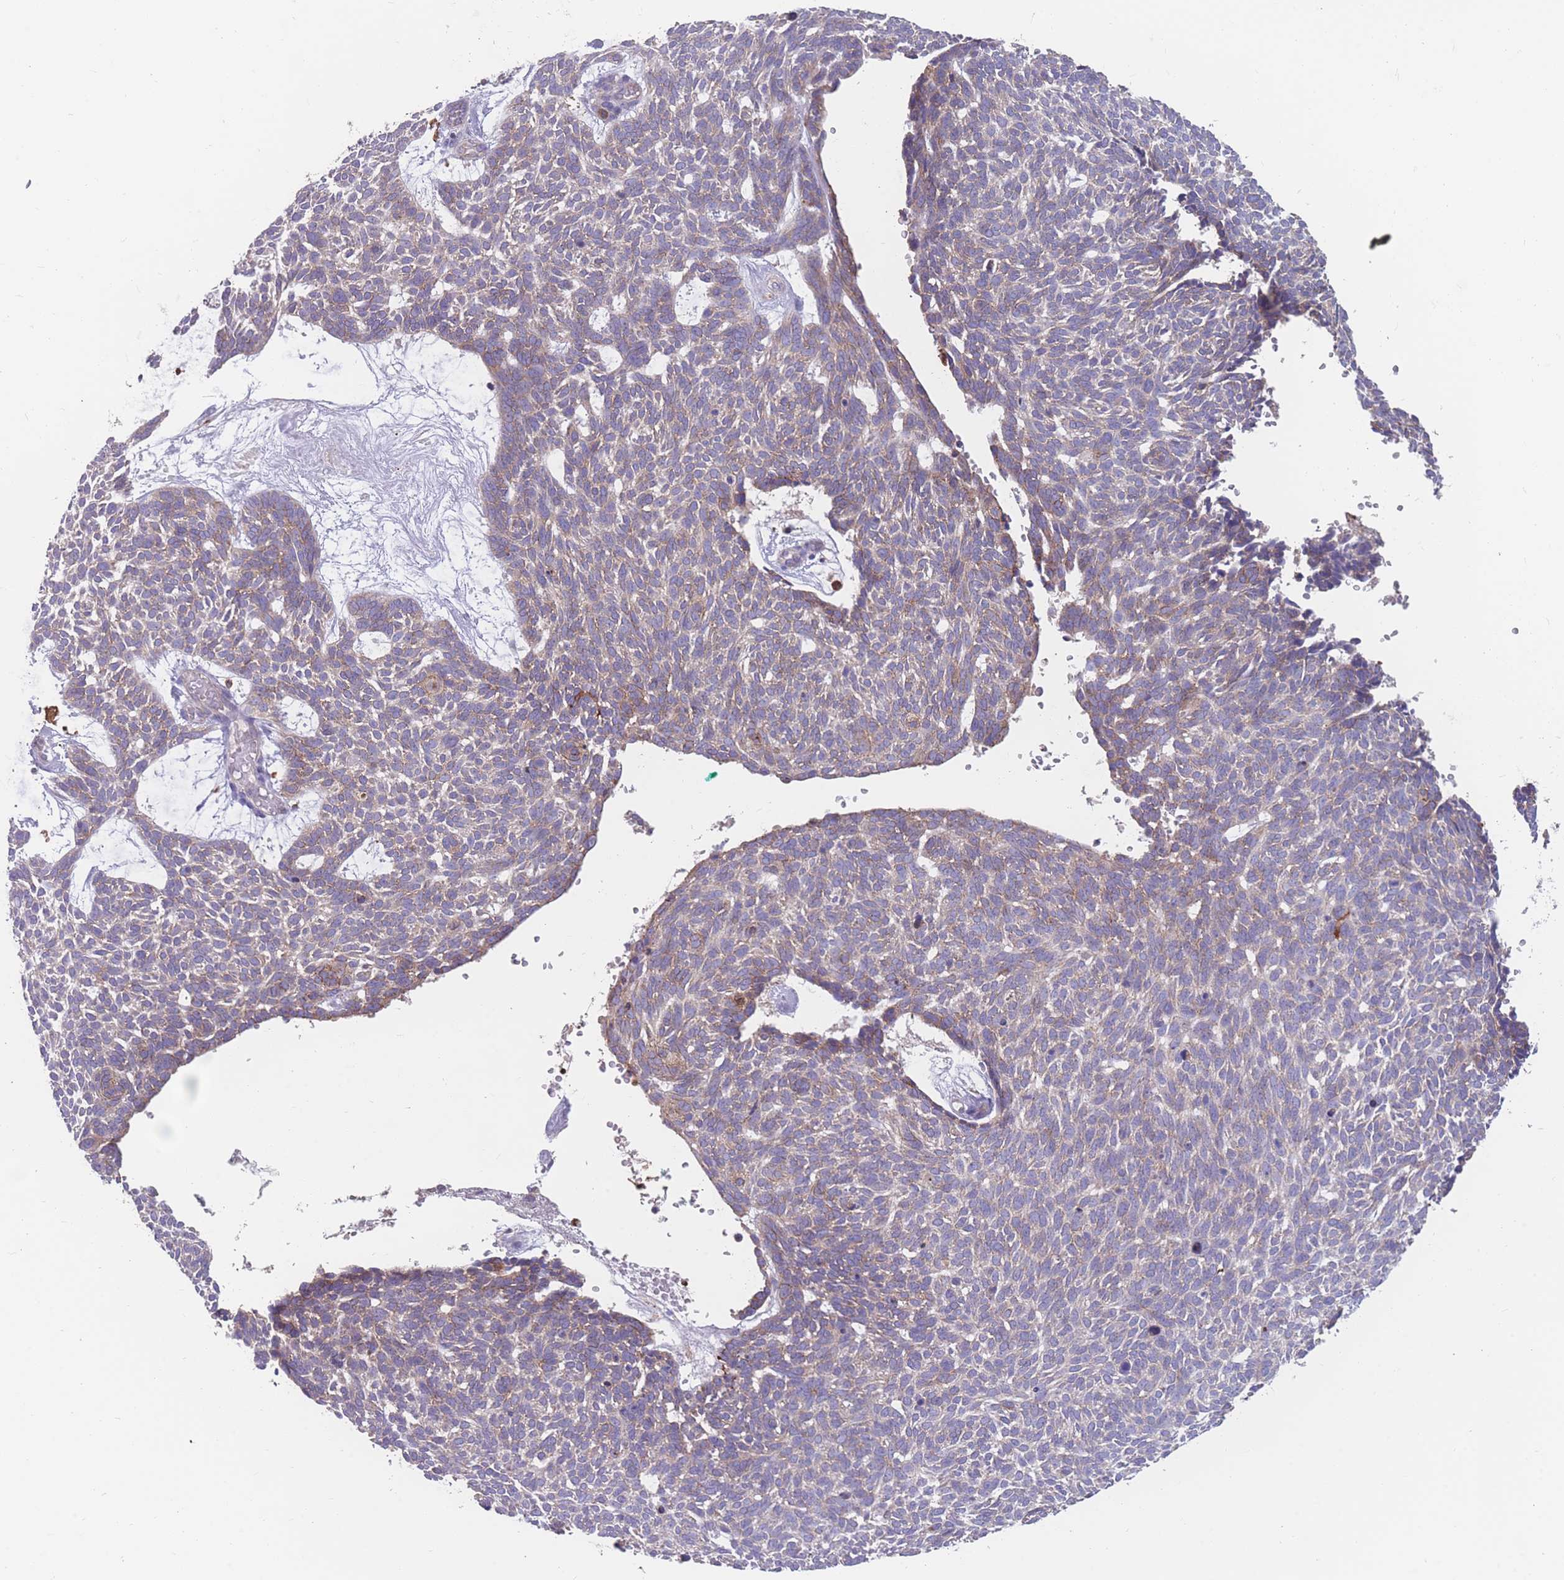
{"staining": {"intensity": "weak", "quantity": "<25%", "location": "cytoplasmic/membranous"}, "tissue": "skin cancer", "cell_type": "Tumor cells", "image_type": "cancer", "snomed": [{"axis": "morphology", "description": "Basal cell carcinoma"}, {"axis": "topography", "description": "Skin"}], "caption": "A high-resolution micrograph shows IHC staining of skin cancer, which demonstrates no significant positivity in tumor cells. (Immunohistochemistry (ihc), brightfield microscopy, high magnification).", "gene": "CD33", "patient": {"sex": "male", "age": 61}}